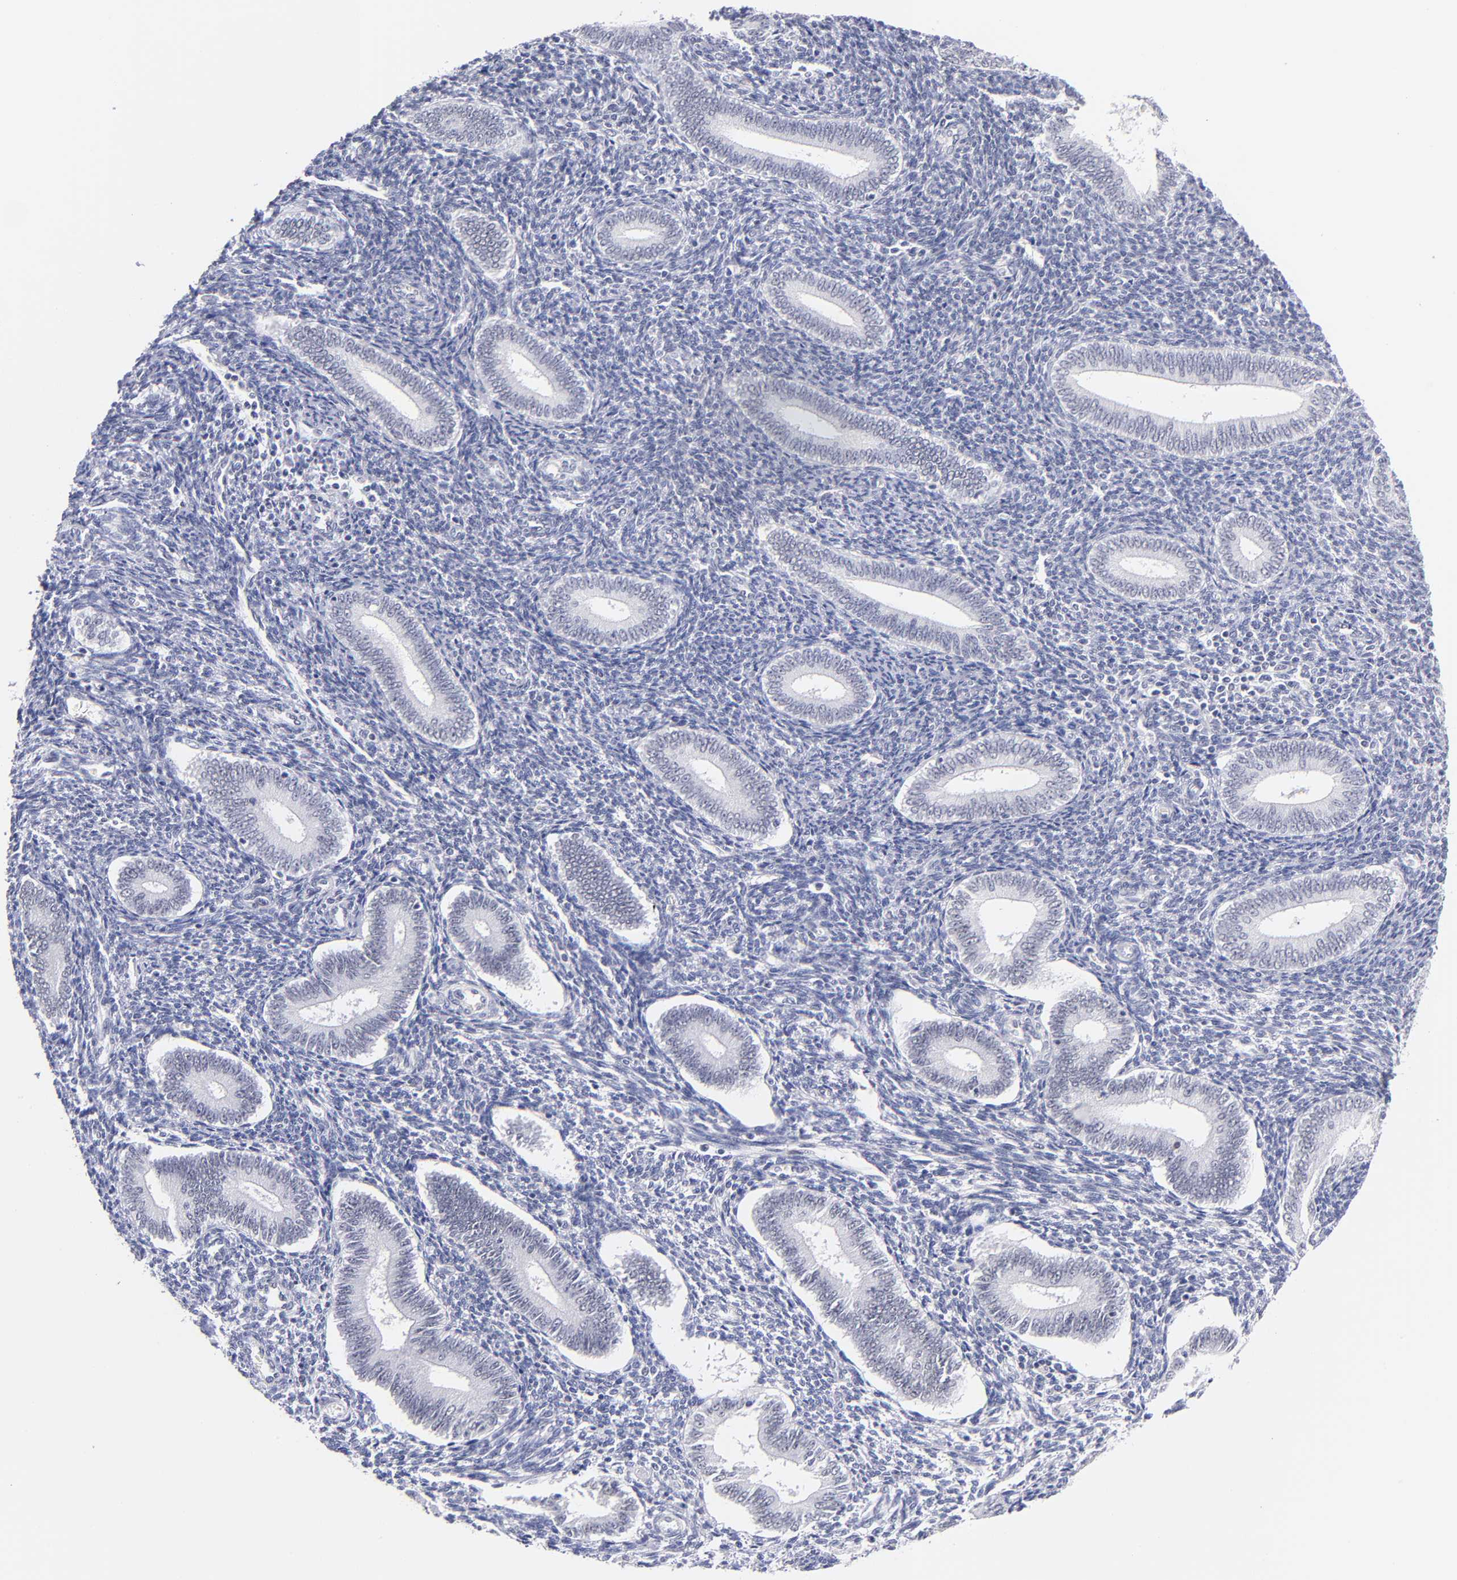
{"staining": {"intensity": "negative", "quantity": "none", "location": "none"}, "tissue": "endometrium", "cell_type": "Cells in endometrial stroma", "image_type": "normal", "snomed": [{"axis": "morphology", "description": "Normal tissue, NOS"}, {"axis": "topography", "description": "Endometrium"}], "caption": "The photomicrograph exhibits no significant positivity in cells in endometrial stroma of endometrium.", "gene": "SNRPB", "patient": {"sex": "female", "age": 35}}